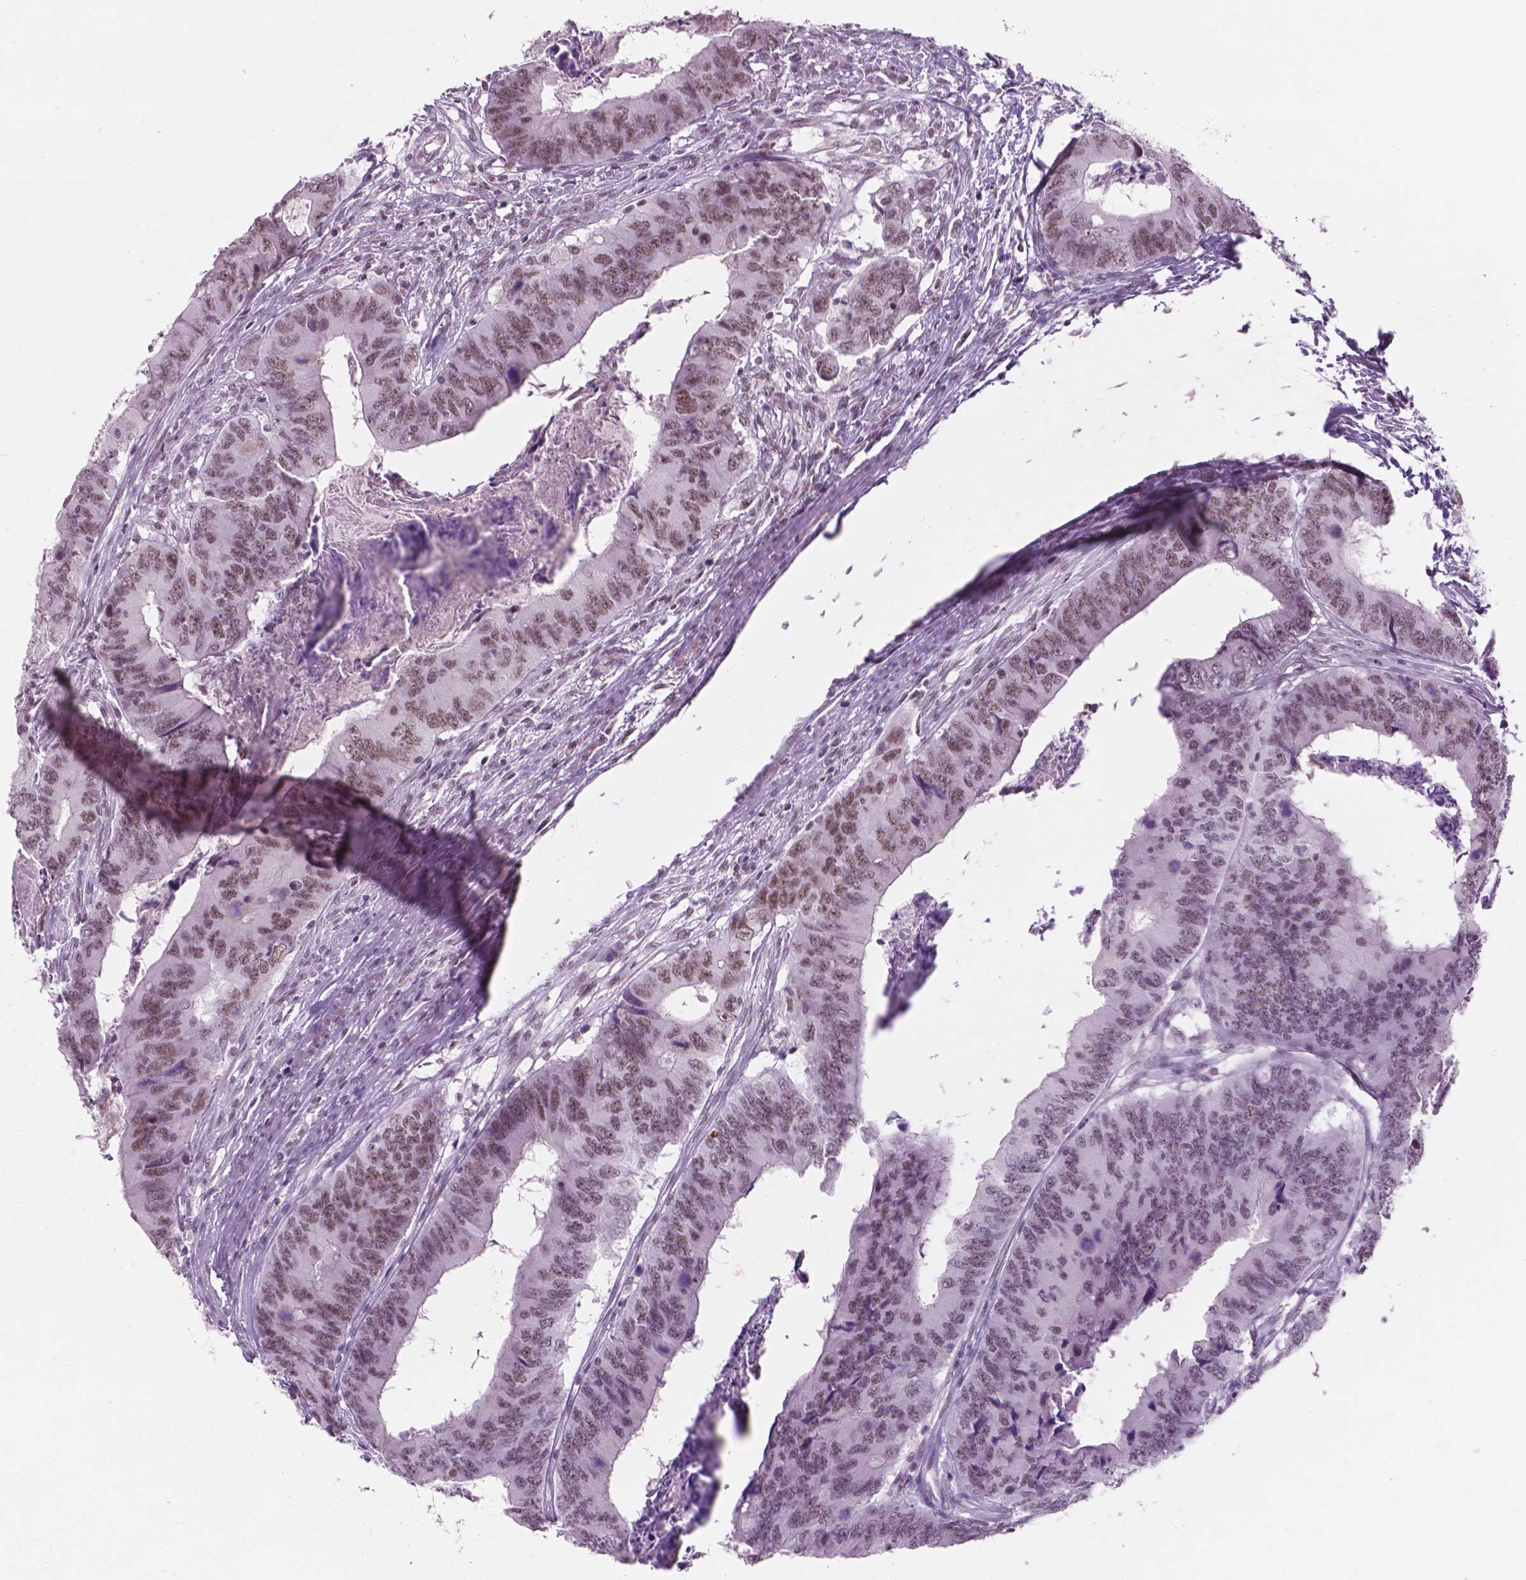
{"staining": {"intensity": "moderate", "quantity": "25%-75%", "location": "nuclear"}, "tissue": "colorectal cancer", "cell_type": "Tumor cells", "image_type": "cancer", "snomed": [{"axis": "morphology", "description": "Adenocarcinoma, NOS"}, {"axis": "topography", "description": "Colon"}], "caption": "Tumor cells reveal medium levels of moderate nuclear positivity in approximately 25%-75% of cells in colorectal adenocarcinoma.", "gene": "CTR9", "patient": {"sex": "male", "age": 53}}